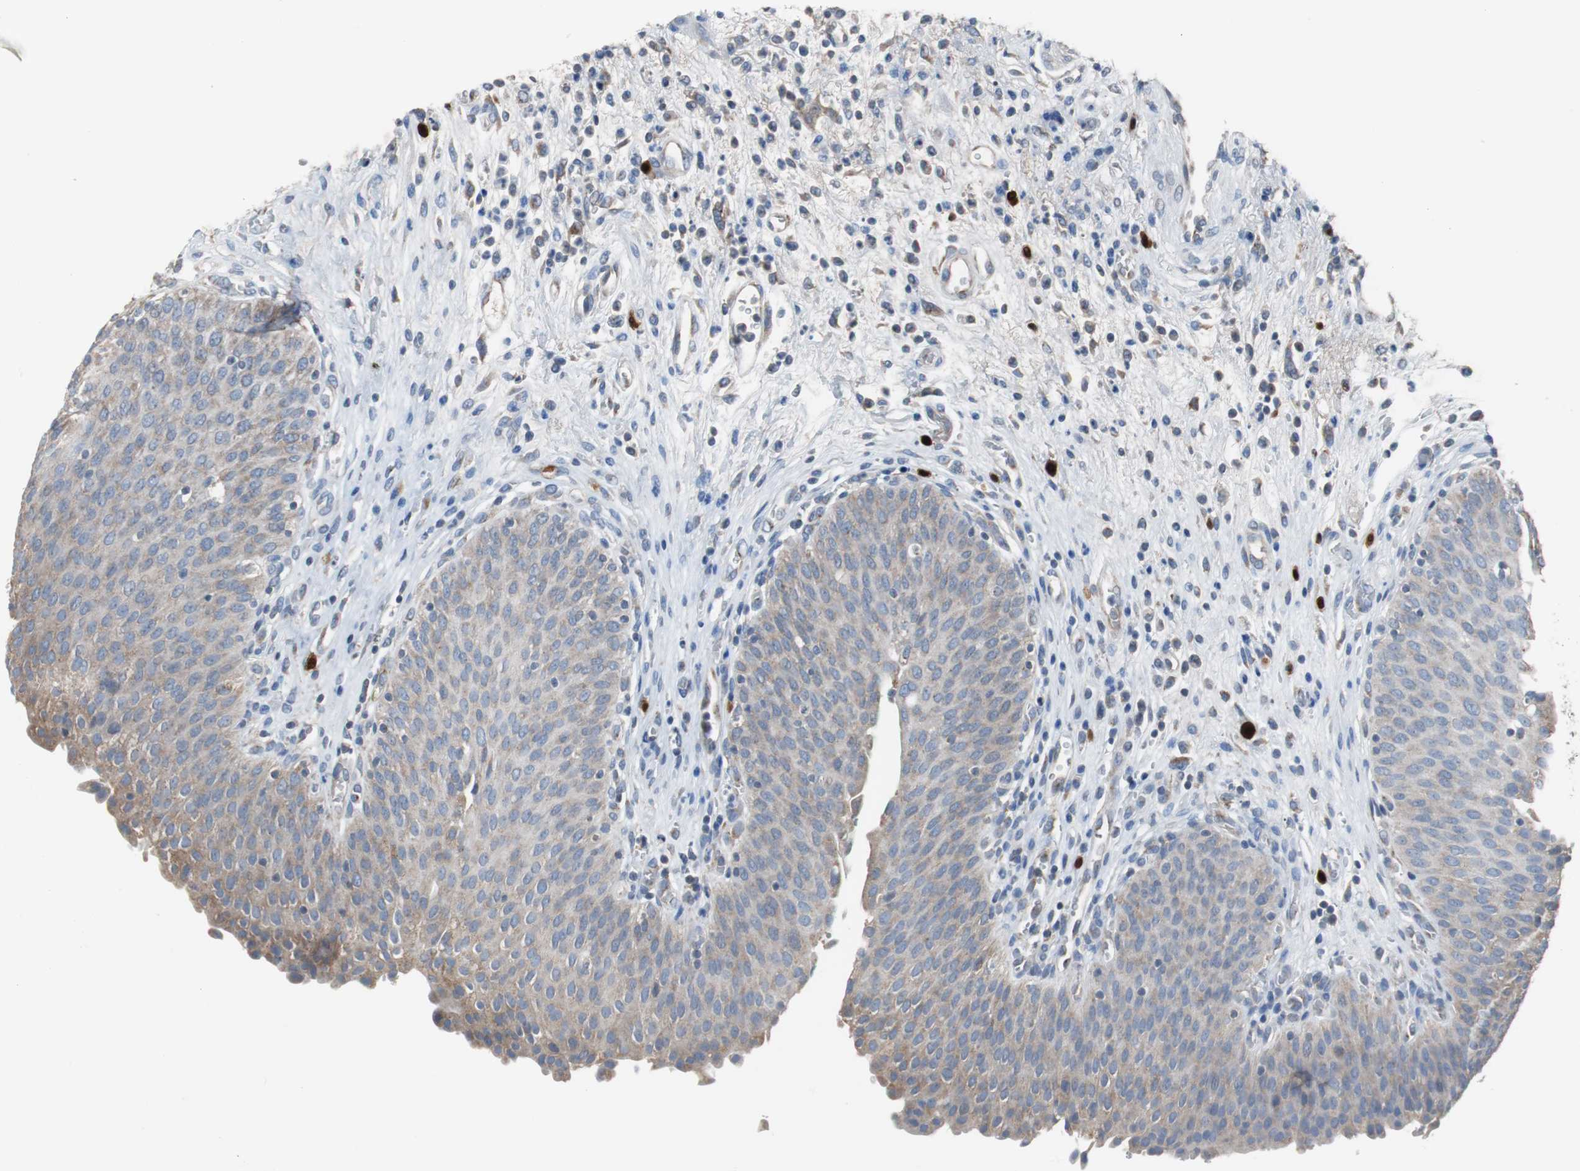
{"staining": {"intensity": "moderate", "quantity": ">75%", "location": "cytoplasmic/membranous"}, "tissue": "urinary bladder", "cell_type": "Urothelial cells", "image_type": "normal", "snomed": [{"axis": "morphology", "description": "Normal tissue, NOS"}, {"axis": "morphology", "description": "Dysplasia, NOS"}, {"axis": "topography", "description": "Urinary bladder"}], "caption": "IHC histopathology image of normal urinary bladder: human urinary bladder stained using immunohistochemistry (IHC) demonstrates medium levels of moderate protein expression localized specifically in the cytoplasmic/membranous of urothelial cells, appearing as a cytoplasmic/membranous brown color.", "gene": "CALB2", "patient": {"sex": "male", "age": 35}}